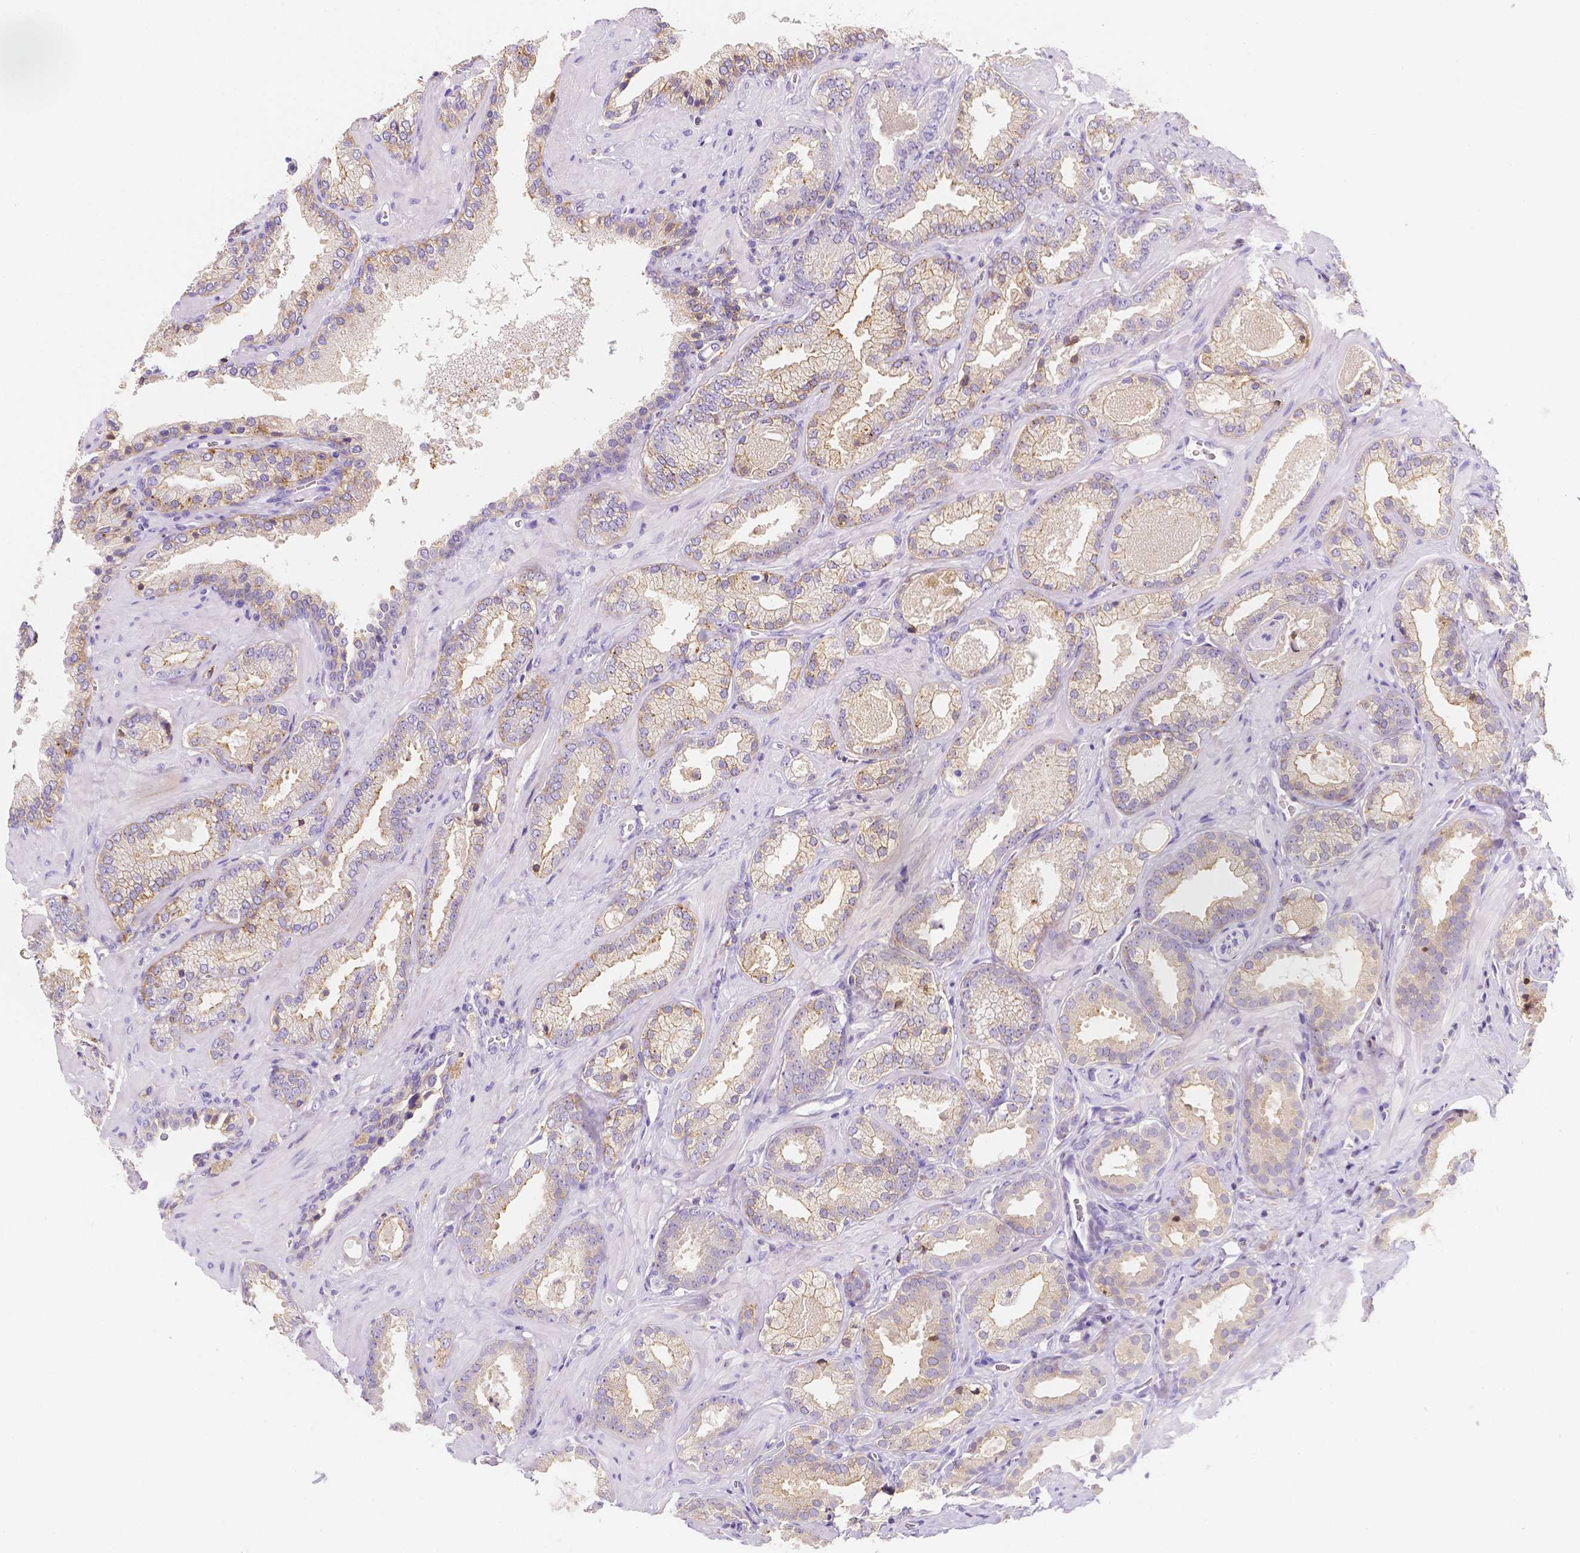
{"staining": {"intensity": "weak", "quantity": "<25%", "location": "cytoplasmic/membranous"}, "tissue": "prostate cancer", "cell_type": "Tumor cells", "image_type": "cancer", "snomed": [{"axis": "morphology", "description": "Adenocarcinoma, Low grade"}, {"axis": "topography", "description": "Prostate"}], "caption": "Prostate cancer (low-grade adenocarcinoma) stained for a protein using IHC displays no expression tumor cells.", "gene": "GABRD", "patient": {"sex": "male", "age": 62}}